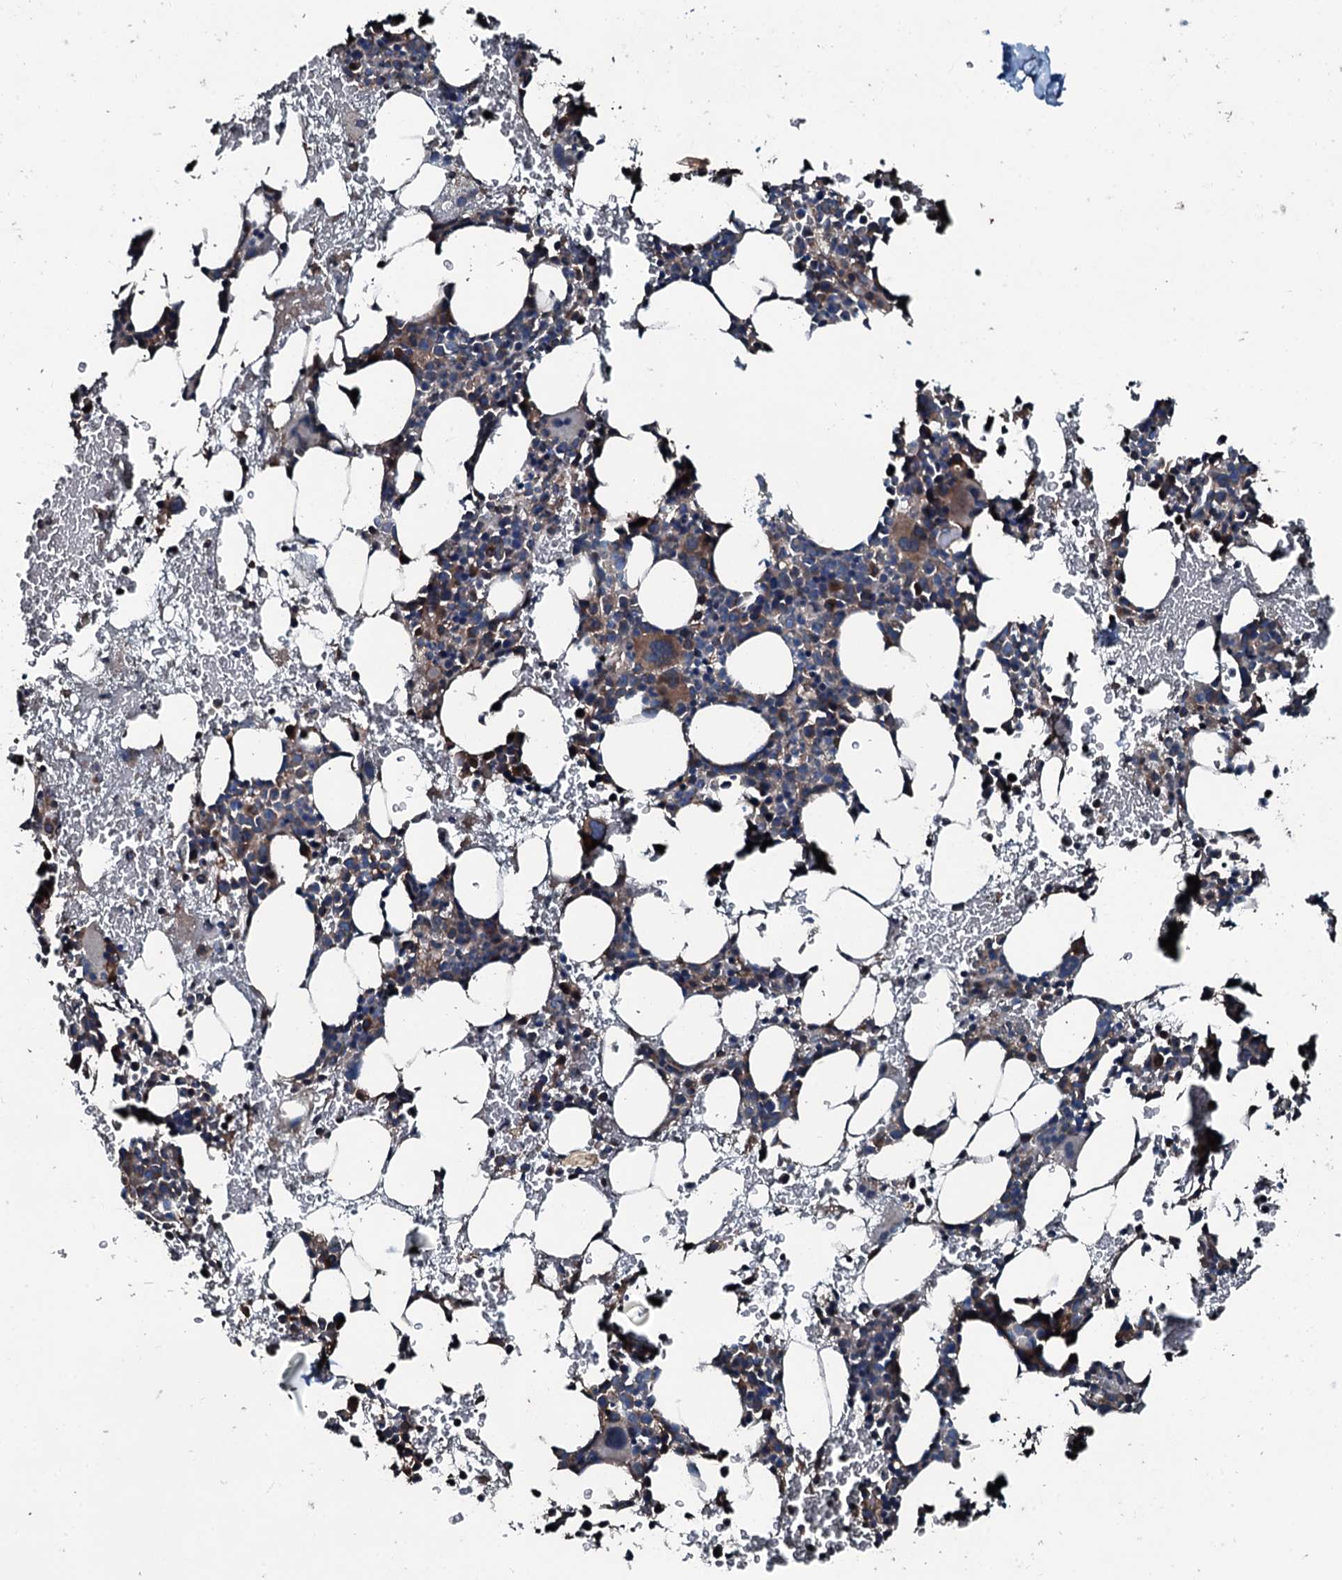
{"staining": {"intensity": "moderate", "quantity": "25%-75%", "location": "cytoplasmic/membranous"}, "tissue": "bone marrow", "cell_type": "Hematopoietic cells", "image_type": "normal", "snomed": [{"axis": "morphology", "description": "Normal tissue, NOS"}, {"axis": "topography", "description": "Bone marrow"}], "caption": "Hematopoietic cells reveal medium levels of moderate cytoplasmic/membranous staining in about 25%-75% of cells in benign human bone marrow. (brown staining indicates protein expression, while blue staining denotes nuclei).", "gene": "AARS1", "patient": {"sex": "female", "age": 37}}